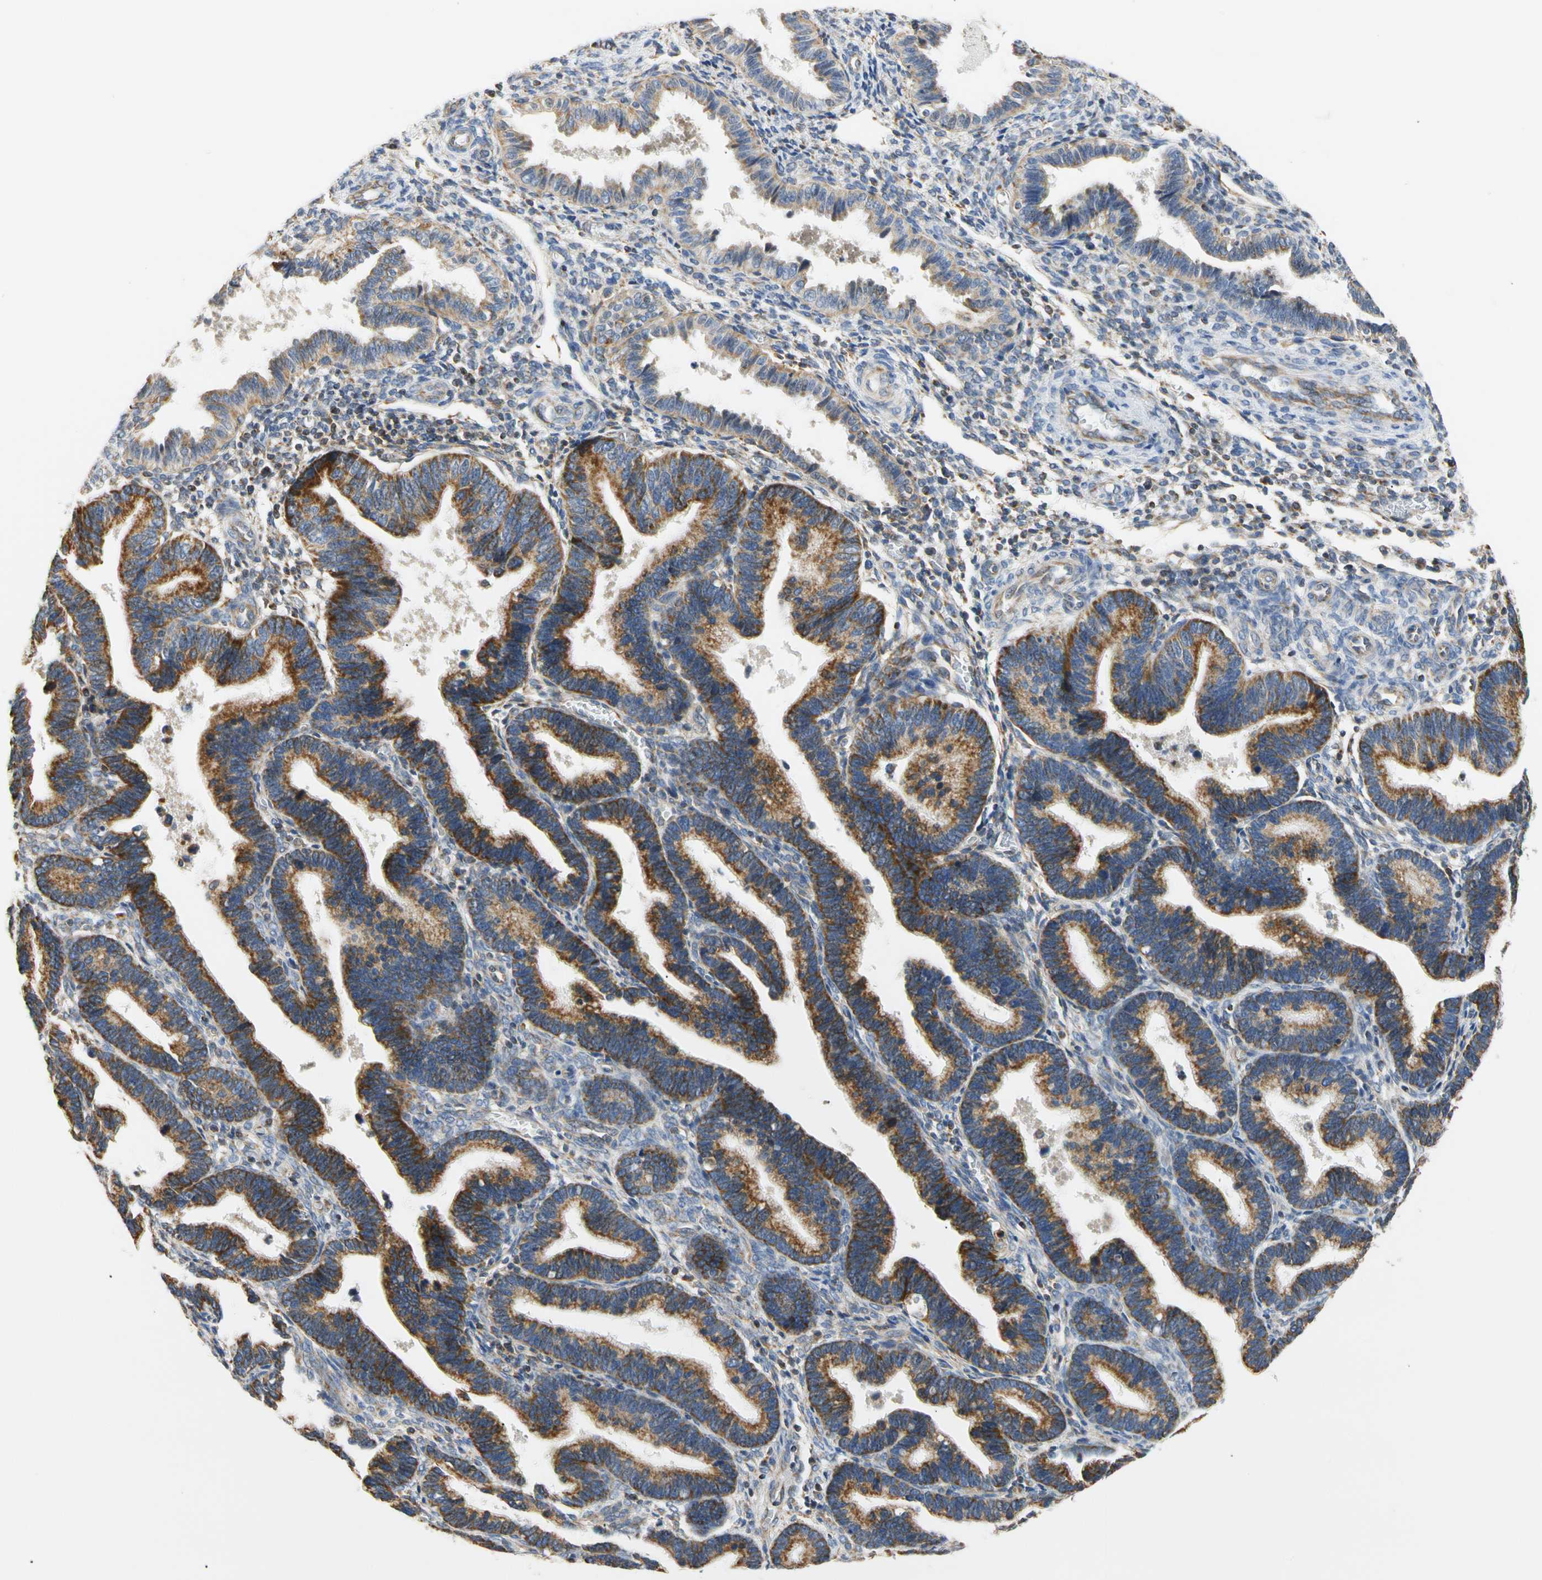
{"staining": {"intensity": "negative", "quantity": "none", "location": "none"}, "tissue": "endometrium", "cell_type": "Cells in endometrial stroma", "image_type": "normal", "snomed": [{"axis": "morphology", "description": "Normal tissue, NOS"}, {"axis": "topography", "description": "Endometrium"}], "caption": "The immunohistochemistry (IHC) image has no significant staining in cells in endometrial stroma of endometrium. The staining was performed using DAB (3,3'-diaminobenzidine) to visualize the protein expression in brown, while the nuclei were stained in blue with hematoxylin (Magnification: 20x).", "gene": "PLGRKT", "patient": {"sex": "female", "age": 36}}